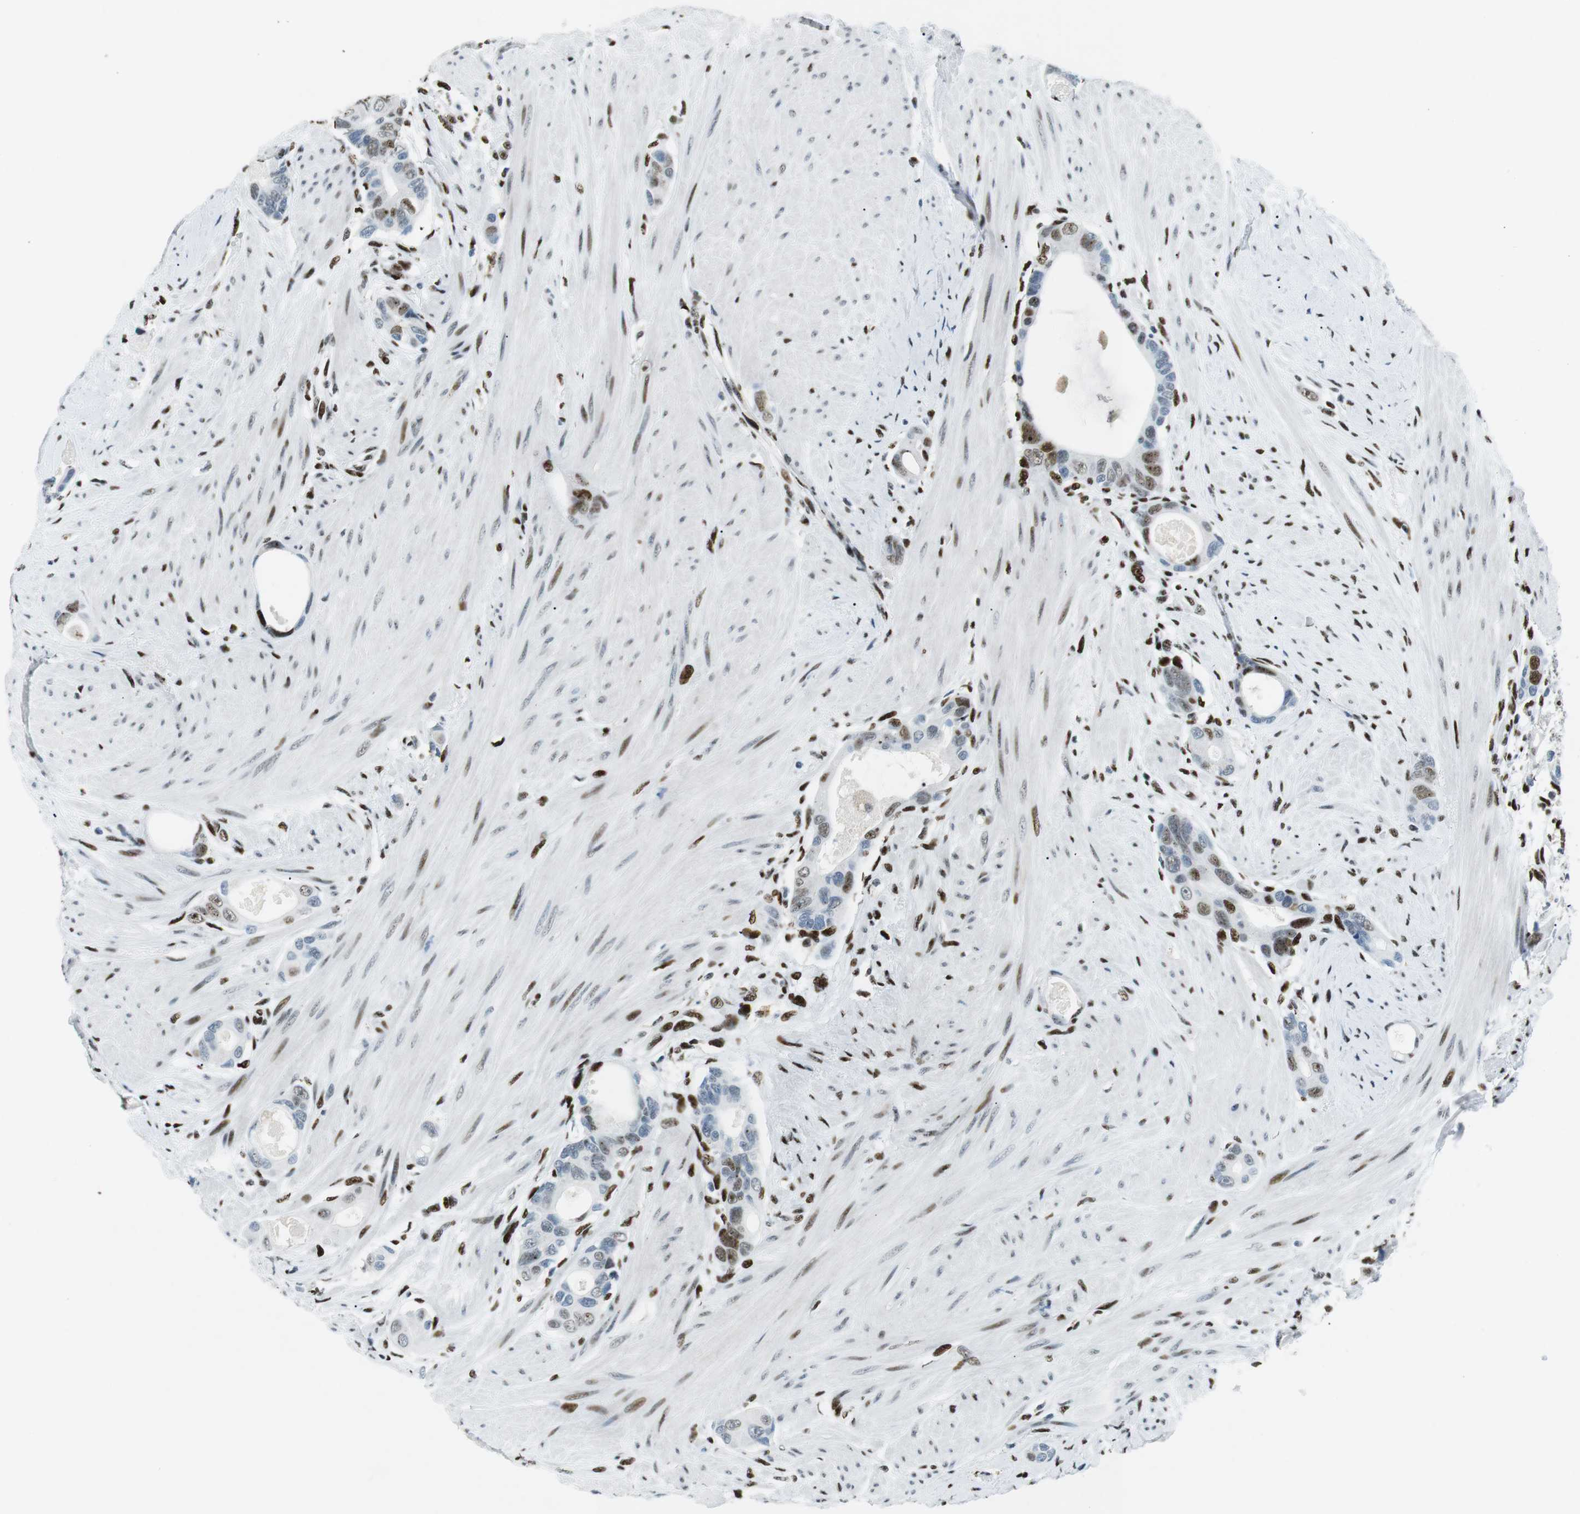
{"staining": {"intensity": "moderate", "quantity": "25%-75%", "location": "nuclear"}, "tissue": "colorectal cancer", "cell_type": "Tumor cells", "image_type": "cancer", "snomed": [{"axis": "morphology", "description": "Adenocarcinoma, NOS"}, {"axis": "topography", "description": "Rectum"}], "caption": "Approximately 25%-75% of tumor cells in colorectal cancer reveal moderate nuclear protein staining as visualized by brown immunohistochemical staining.", "gene": "PML", "patient": {"sex": "male", "age": 51}}